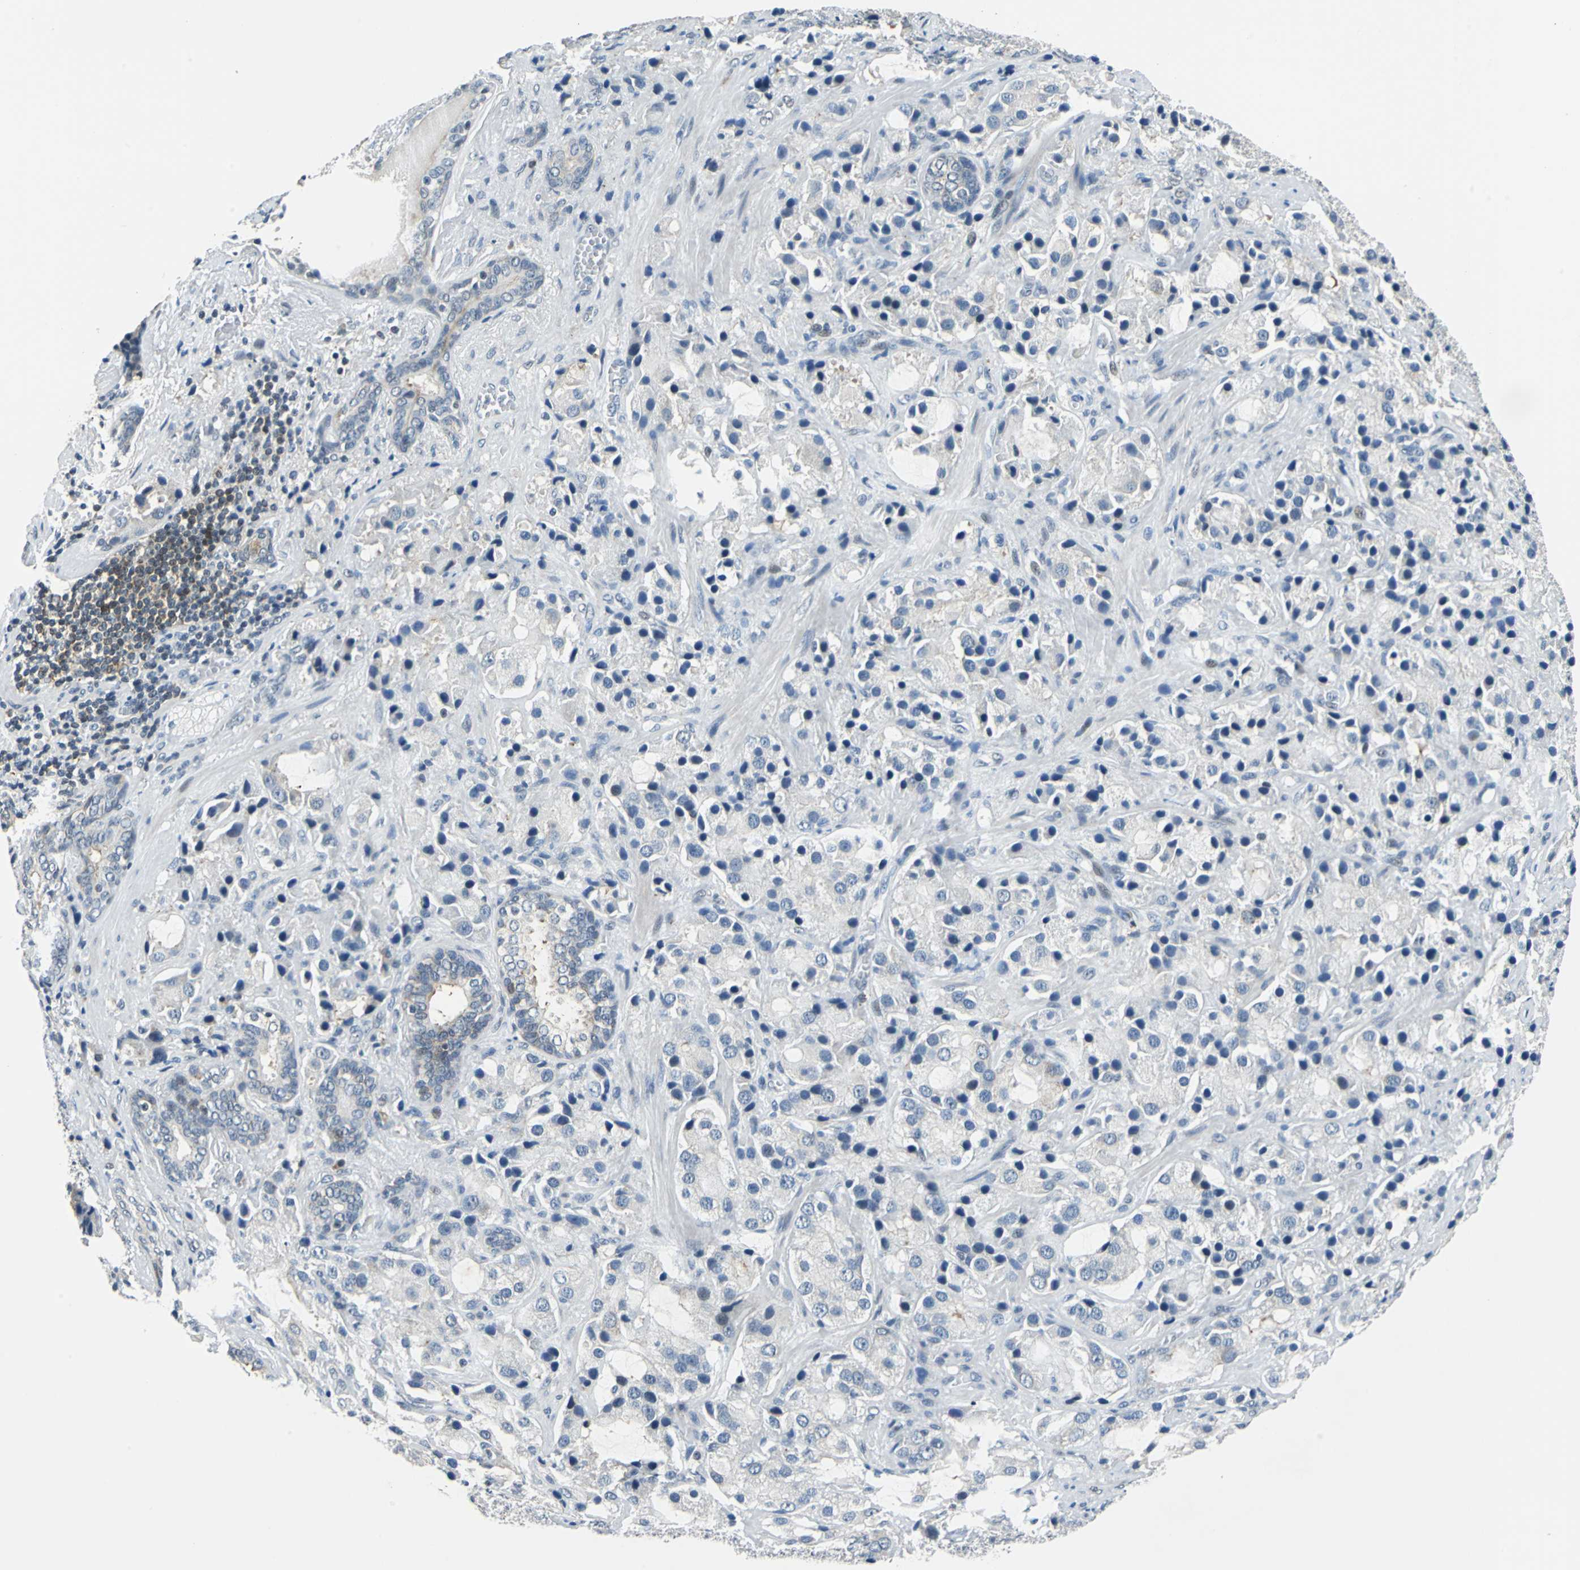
{"staining": {"intensity": "negative", "quantity": "none", "location": "none"}, "tissue": "prostate cancer", "cell_type": "Tumor cells", "image_type": "cancer", "snomed": [{"axis": "morphology", "description": "Adenocarcinoma, High grade"}, {"axis": "topography", "description": "Prostate"}], "caption": "High power microscopy micrograph of an immunohistochemistry (IHC) histopathology image of prostate cancer, revealing no significant expression in tumor cells.", "gene": "HCFC2", "patient": {"sex": "male", "age": 70}}